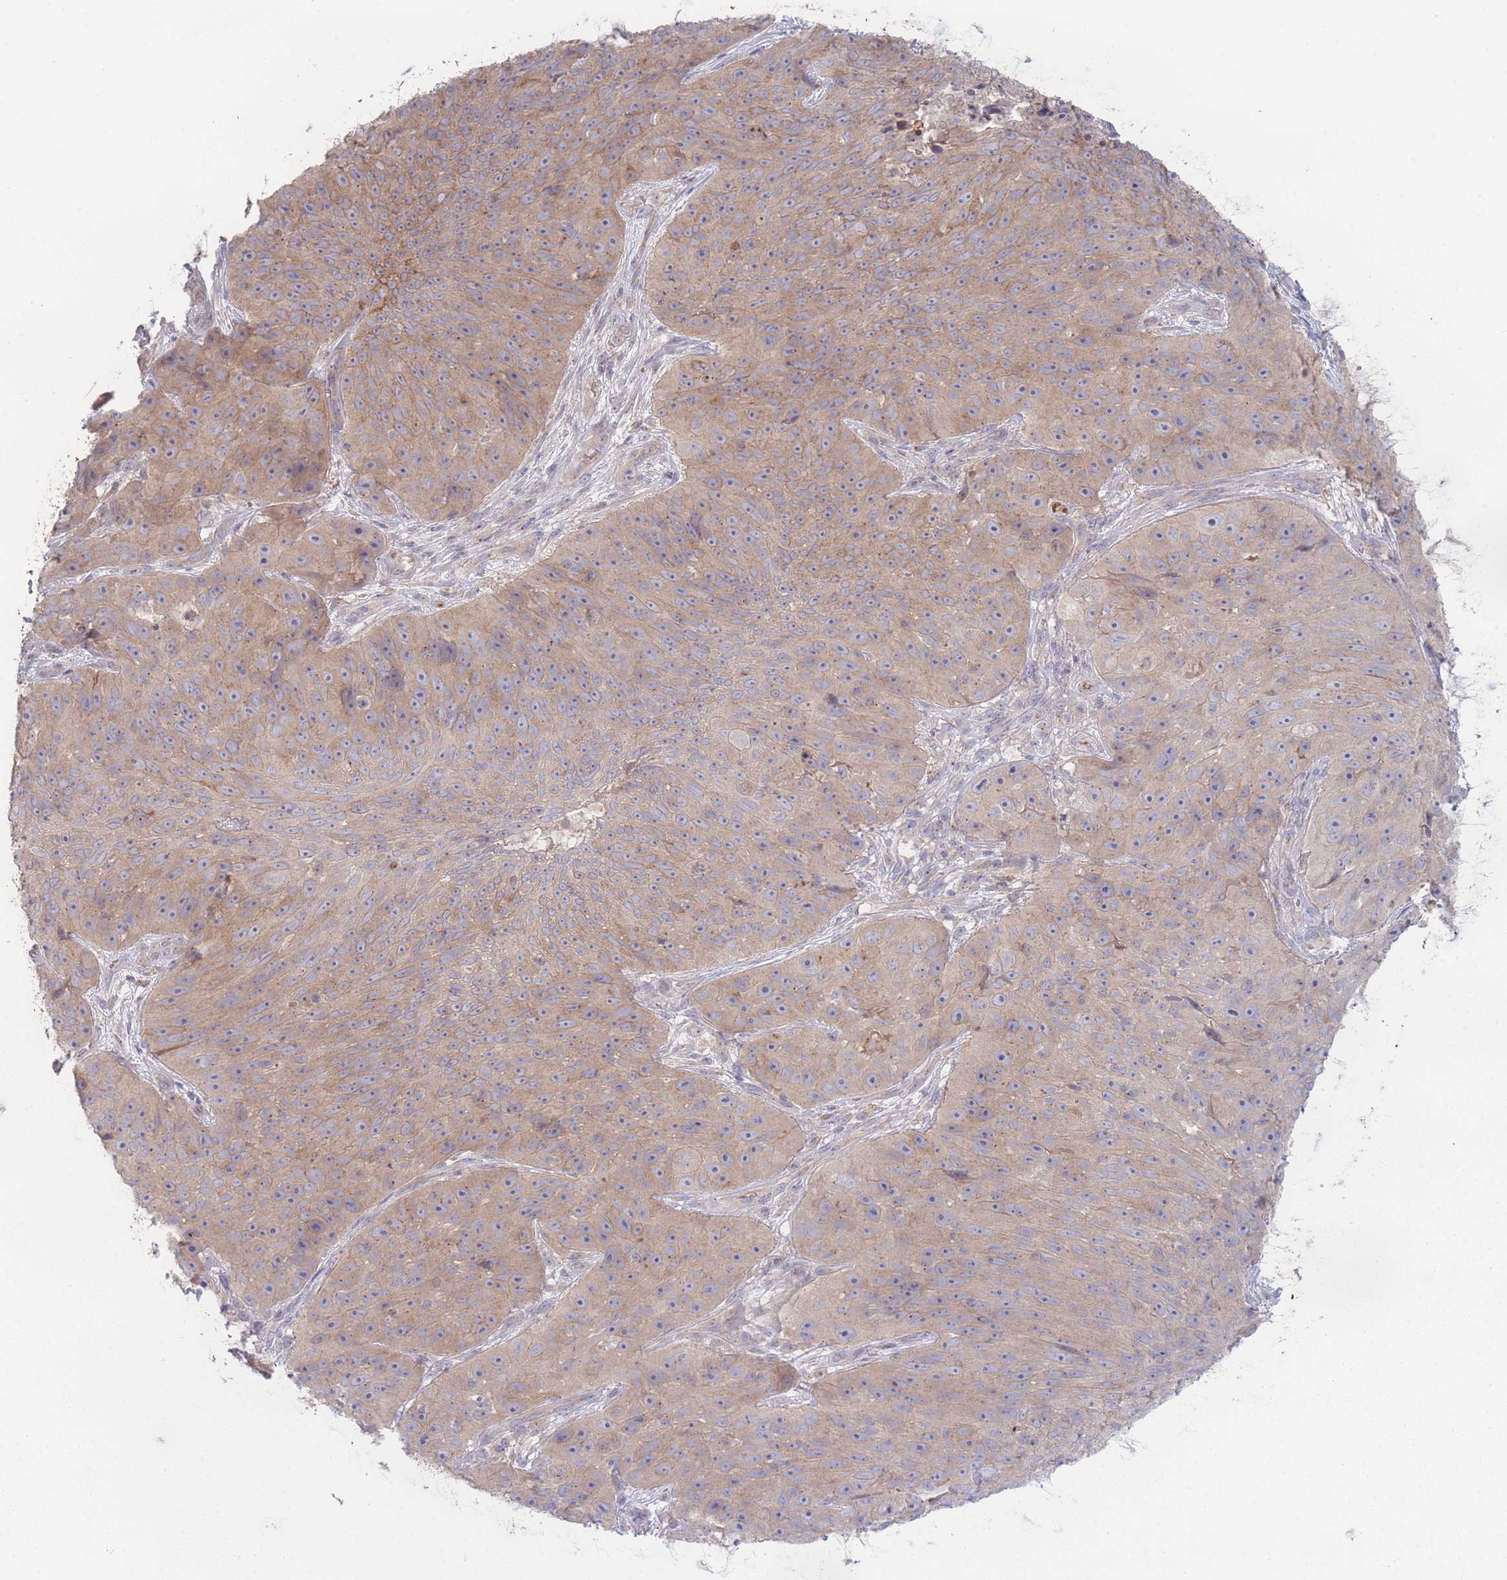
{"staining": {"intensity": "weak", "quantity": "25%-75%", "location": "cytoplasmic/membranous"}, "tissue": "skin cancer", "cell_type": "Tumor cells", "image_type": "cancer", "snomed": [{"axis": "morphology", "description": "Squamous cell carcinoma, NOS"}, {"axis": "topography", "description": "Skin"}], "caption": "Protein staining of skin cancer tissue displays weak cytoplasmic/membranous staining in about 25%-75% of tumor cells.", "gene": "STEAP3", "patient": {"sex": "female", "age": 87}}